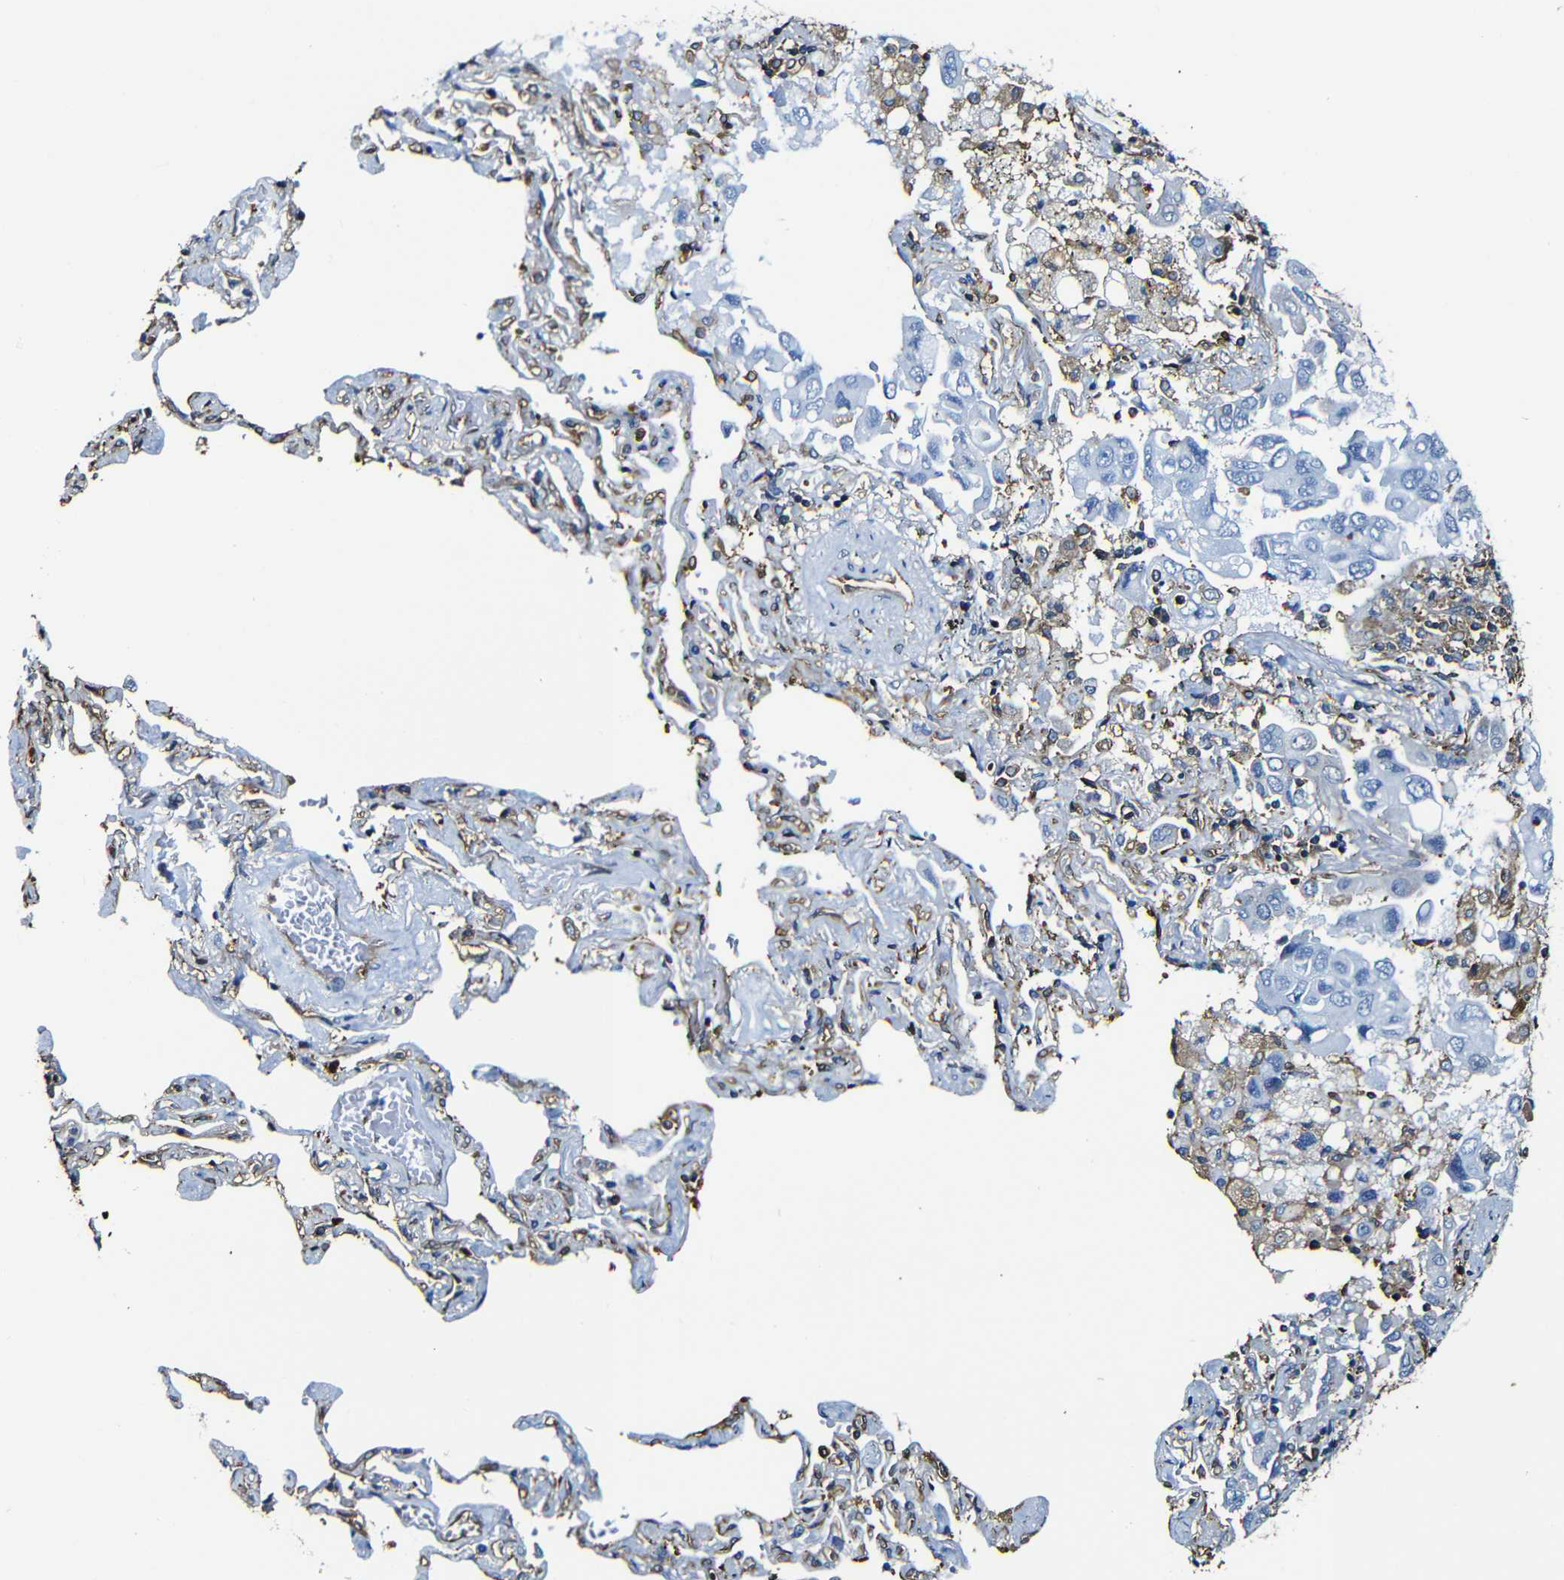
{"staining": {"intensity": "negative", "quantity": "none", "location": "none"}, "tissue": "lung cancer", "cell_type": "Tumor cells", "image_type": "cancer", "snomed": [{"axis": "morphology", "description": "Adenocarcinoma, NOS"}, {"axis": "topography", "description": "Lung"}], "caption": "Lung adenocarcinoma was stained to show a protein in brown. There is no significant expression in tumor cells. The staining is performed using DAB (3,3'-diaminobenzidine) brown chromogen with nuclei counter-stained in using hematoxylin.", "gene": "MSN", "patient": {"sex": "male", "age": 64}}